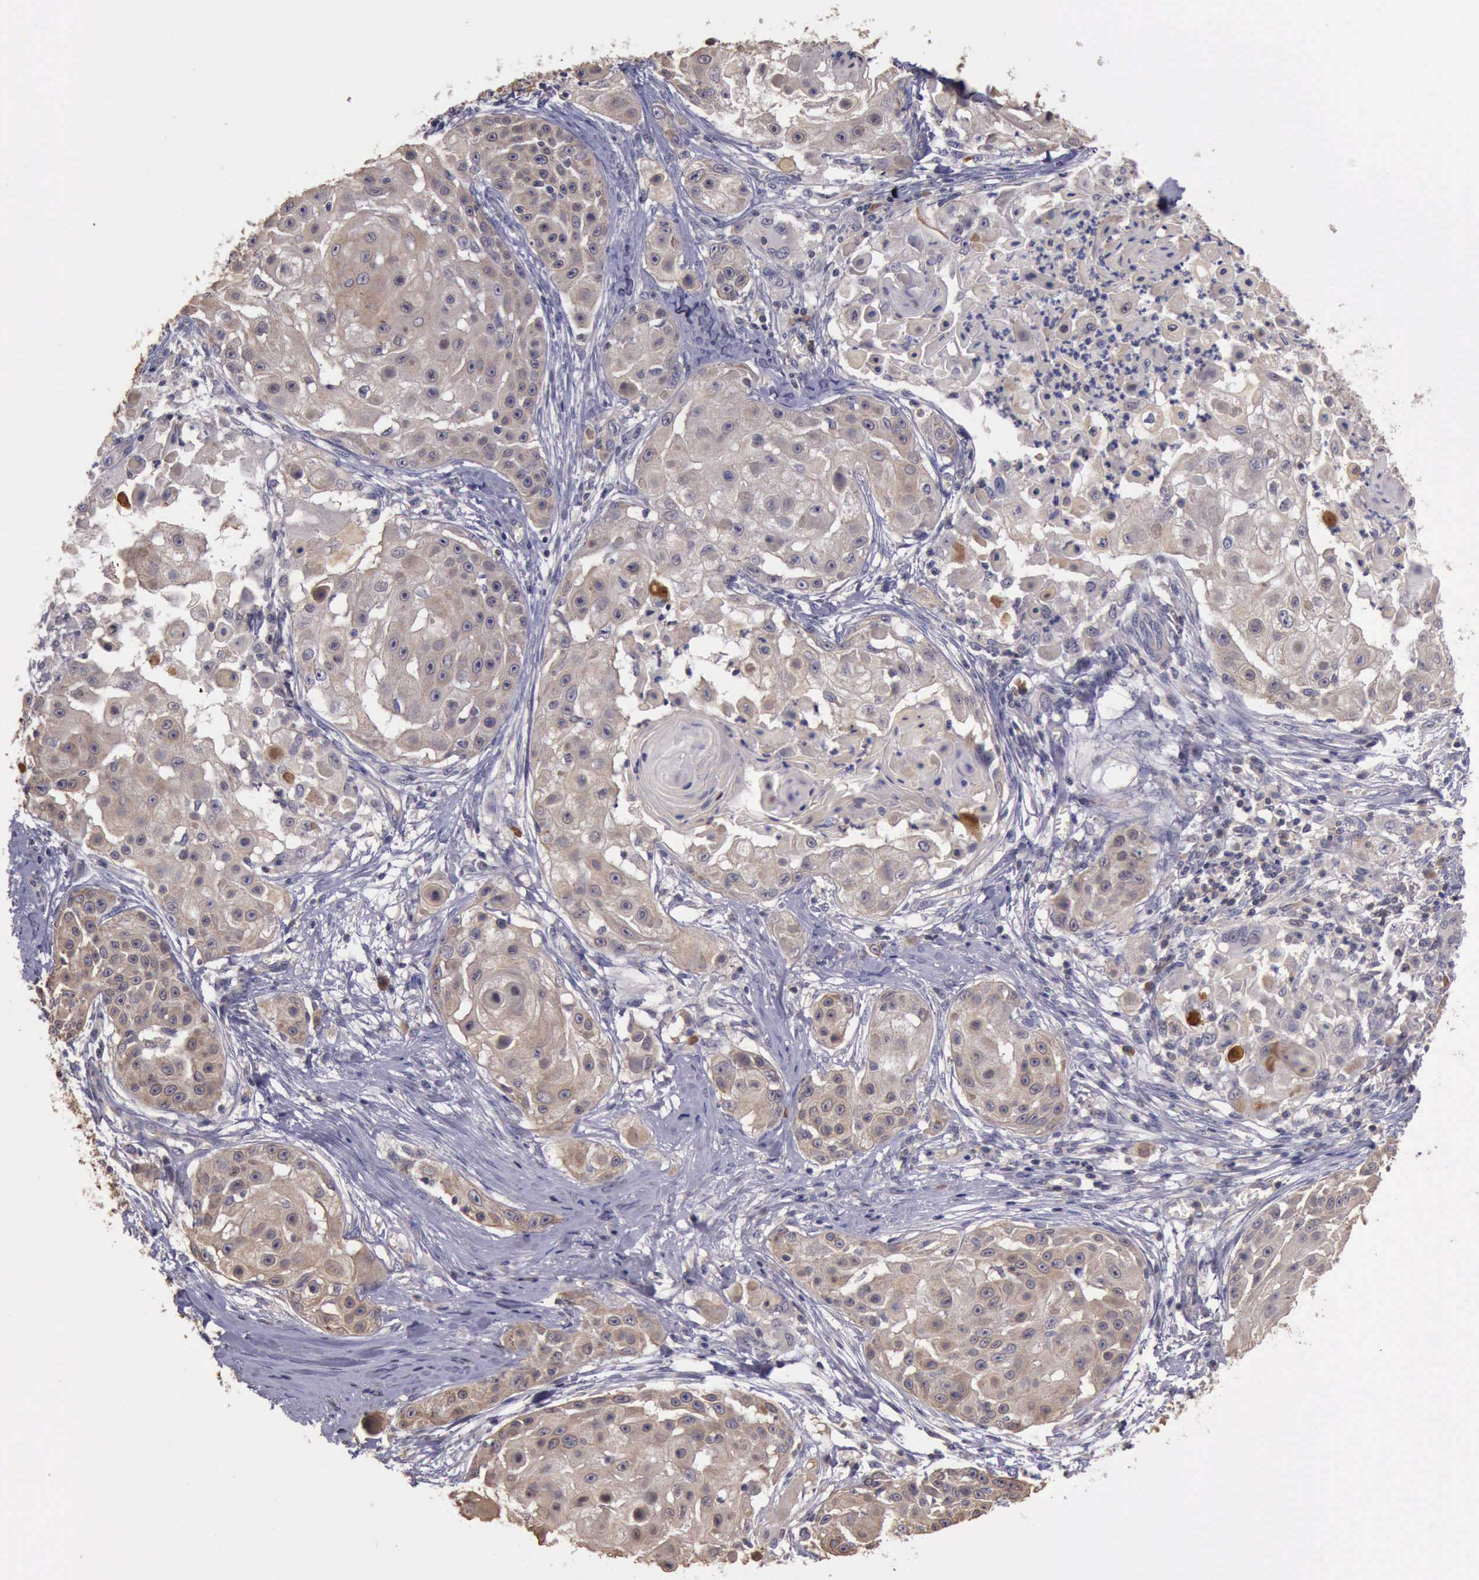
{"staining": {"intensity": "negative", "quantity": "none", "location": "none"}, "tissue": "skin cancer", "cell_type": "Tumor cells", "image_type": "cancer", "snomed": [{"axis": "morphology", "description": "Squamous cell carcinoma, NOS"}, {"axis": "topography", "description": "Skin"}], "caption": "Immunohistochemical staining of skin squamous cell carcinoma shows no significant expression in tumor cells.", "gene": "RAB39B", "patient": {"sex": "female", "age": 57}}